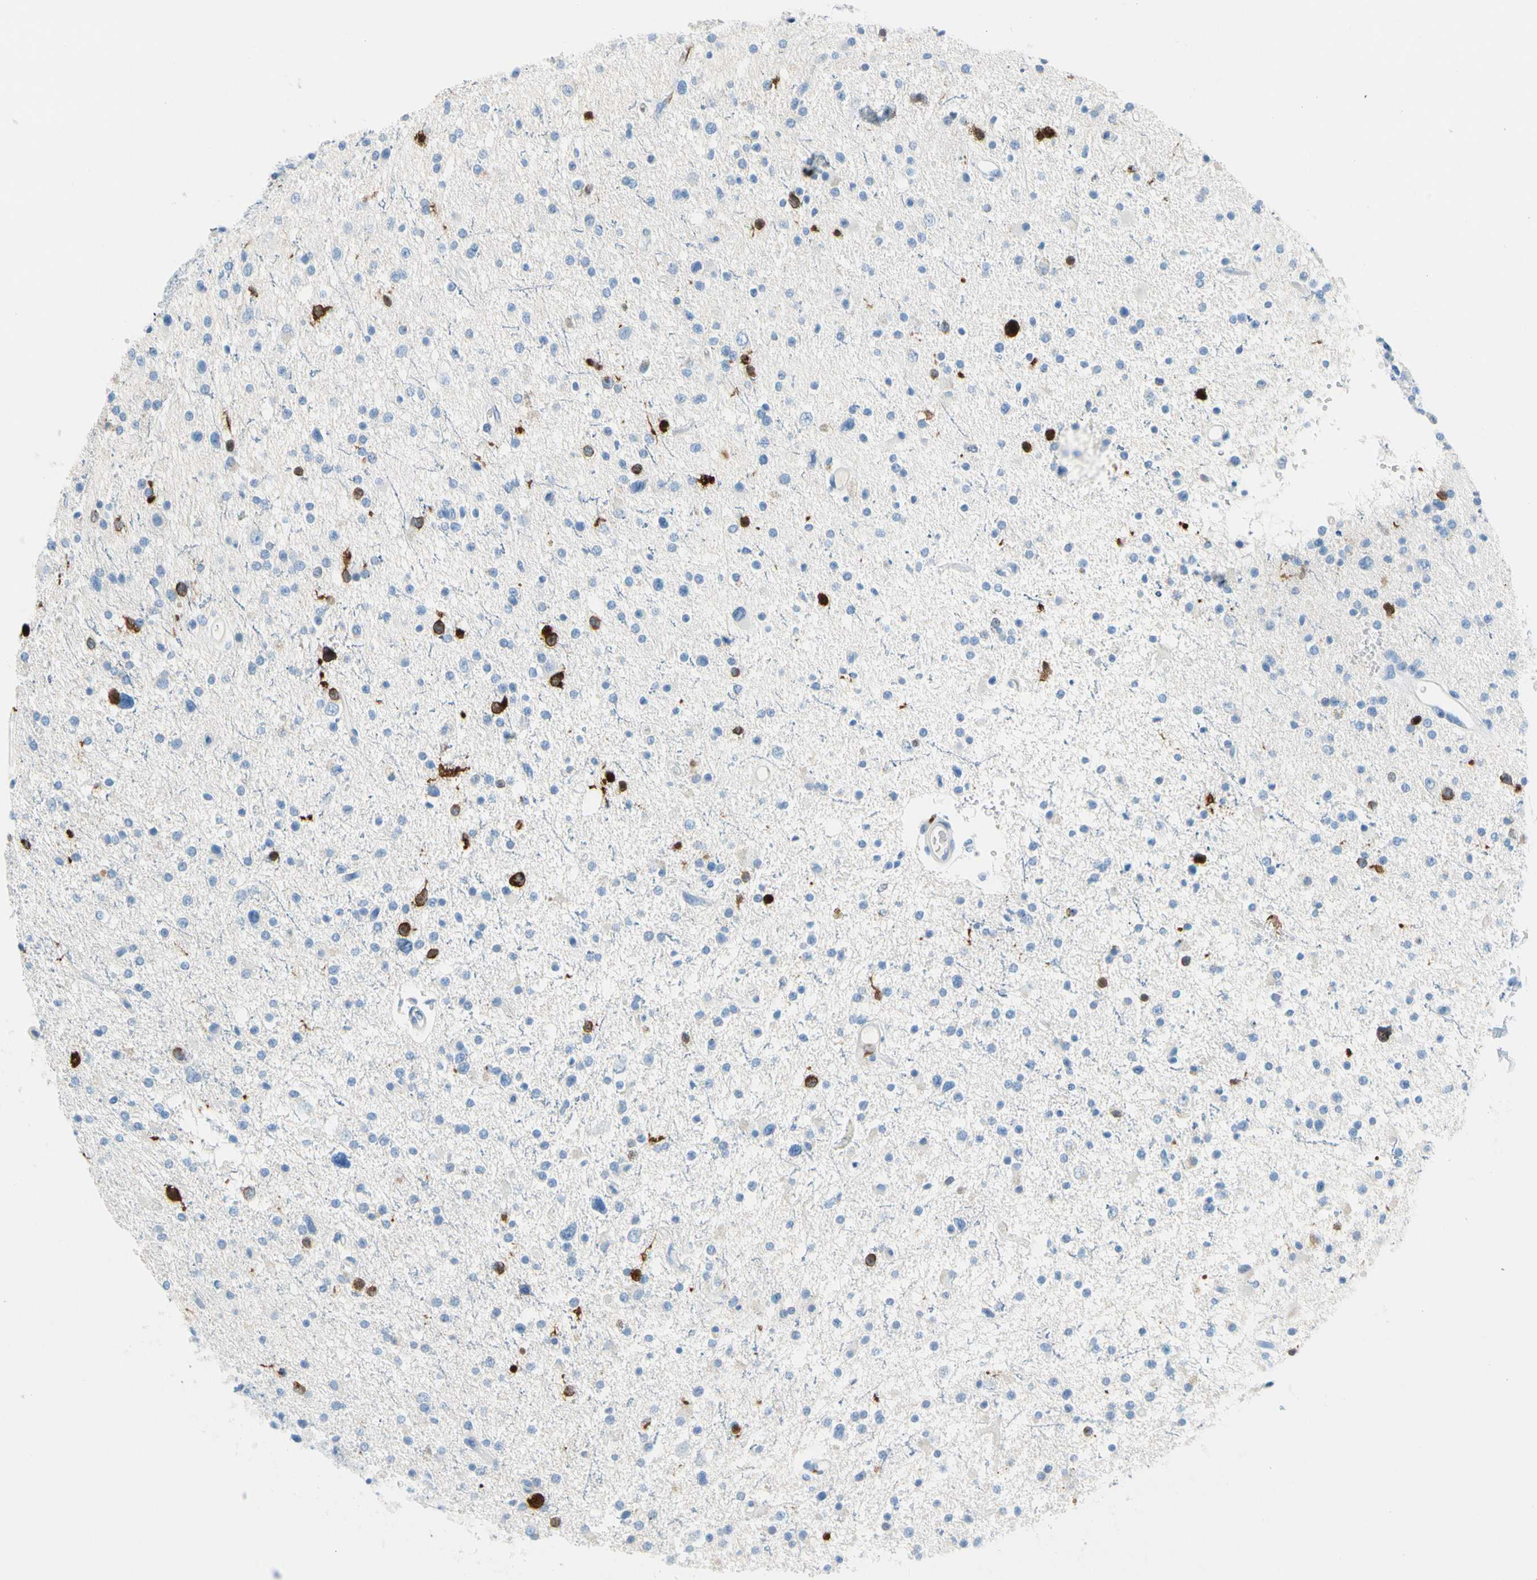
{"staining": {"intensity": "strong", "quantity": "<25%", "location": "cytoplasmic/membranous"}, "tissue": "glioma", "cell_type": "Tumor cells", "image_type": "cancer", "snomed": [{"axis": "morphology", "description": "Glioma, malignant, High grade"}, {"axis": "topography", "description": "Brain"}], "caption": "Immunohistochemical staining of human glioma shows medium levels of strong cytoplasmic/membranous positivity in about <25% of tumor cells.", "gene": "TACC3", "patient": {"sex": "male", "age": 33}}